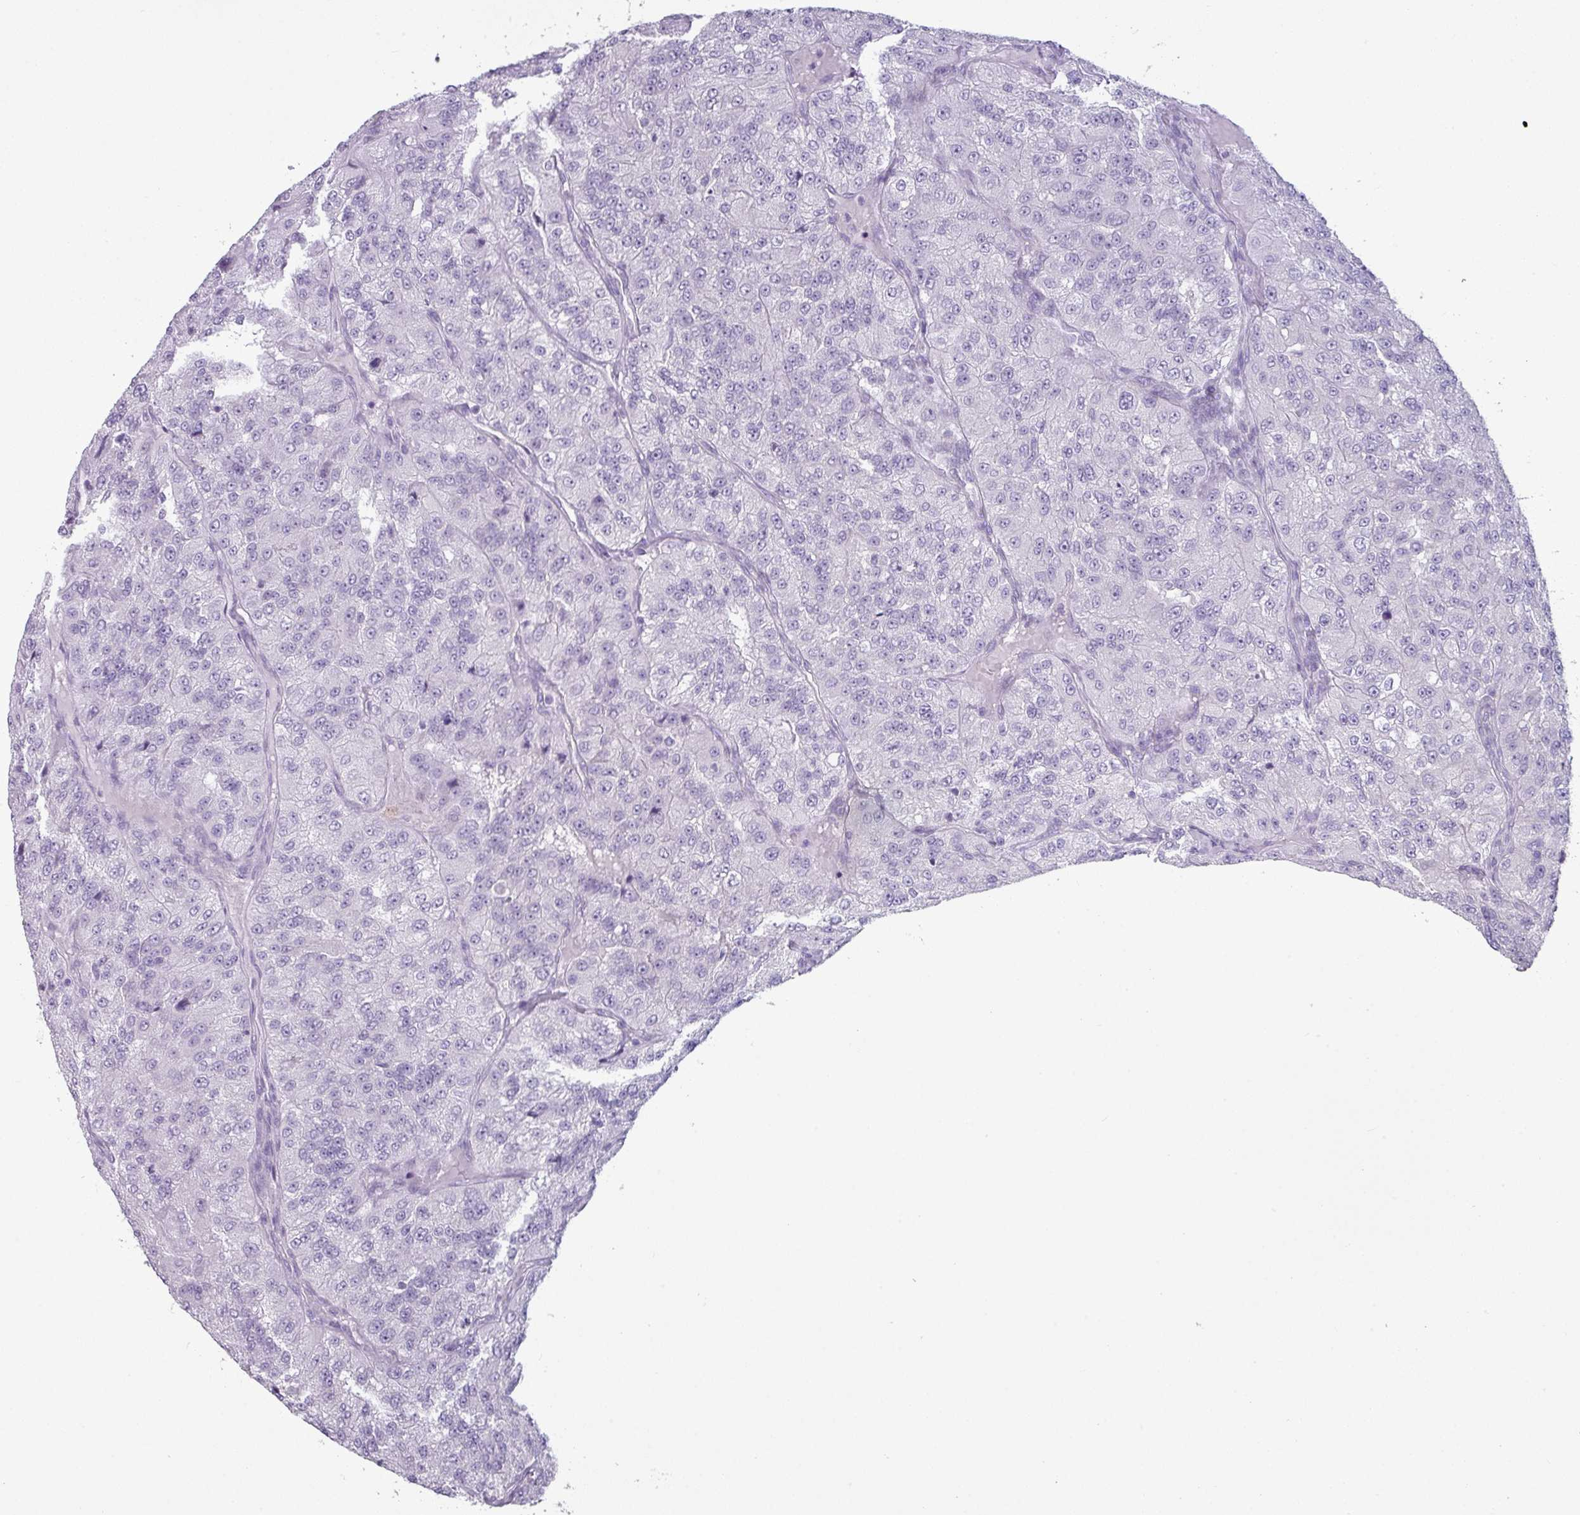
{"staining": {"intensity": "negative", "quantity": "none", "location": "none"}, "tissue": "renal cancer", "cell_type": "Tumor cells", "image_type": "cancer", "snomed": [{"axis": "morphology", "description": "Adenocarcinoma, NOS"}, {"axis": "topography", "description": "Kidney"}], "caption": "DAB immunohistochemical staining of human adenocarcinoma (renal) displays no significant expression in tumor cells. The staining is performed using DAB (3,3'-diaminobenzidine) brown chromogen with nuclei counter-stained in using hematoxylin.", "gene": "TTLL12", "patient": {"sex": "female", "age": 63}}